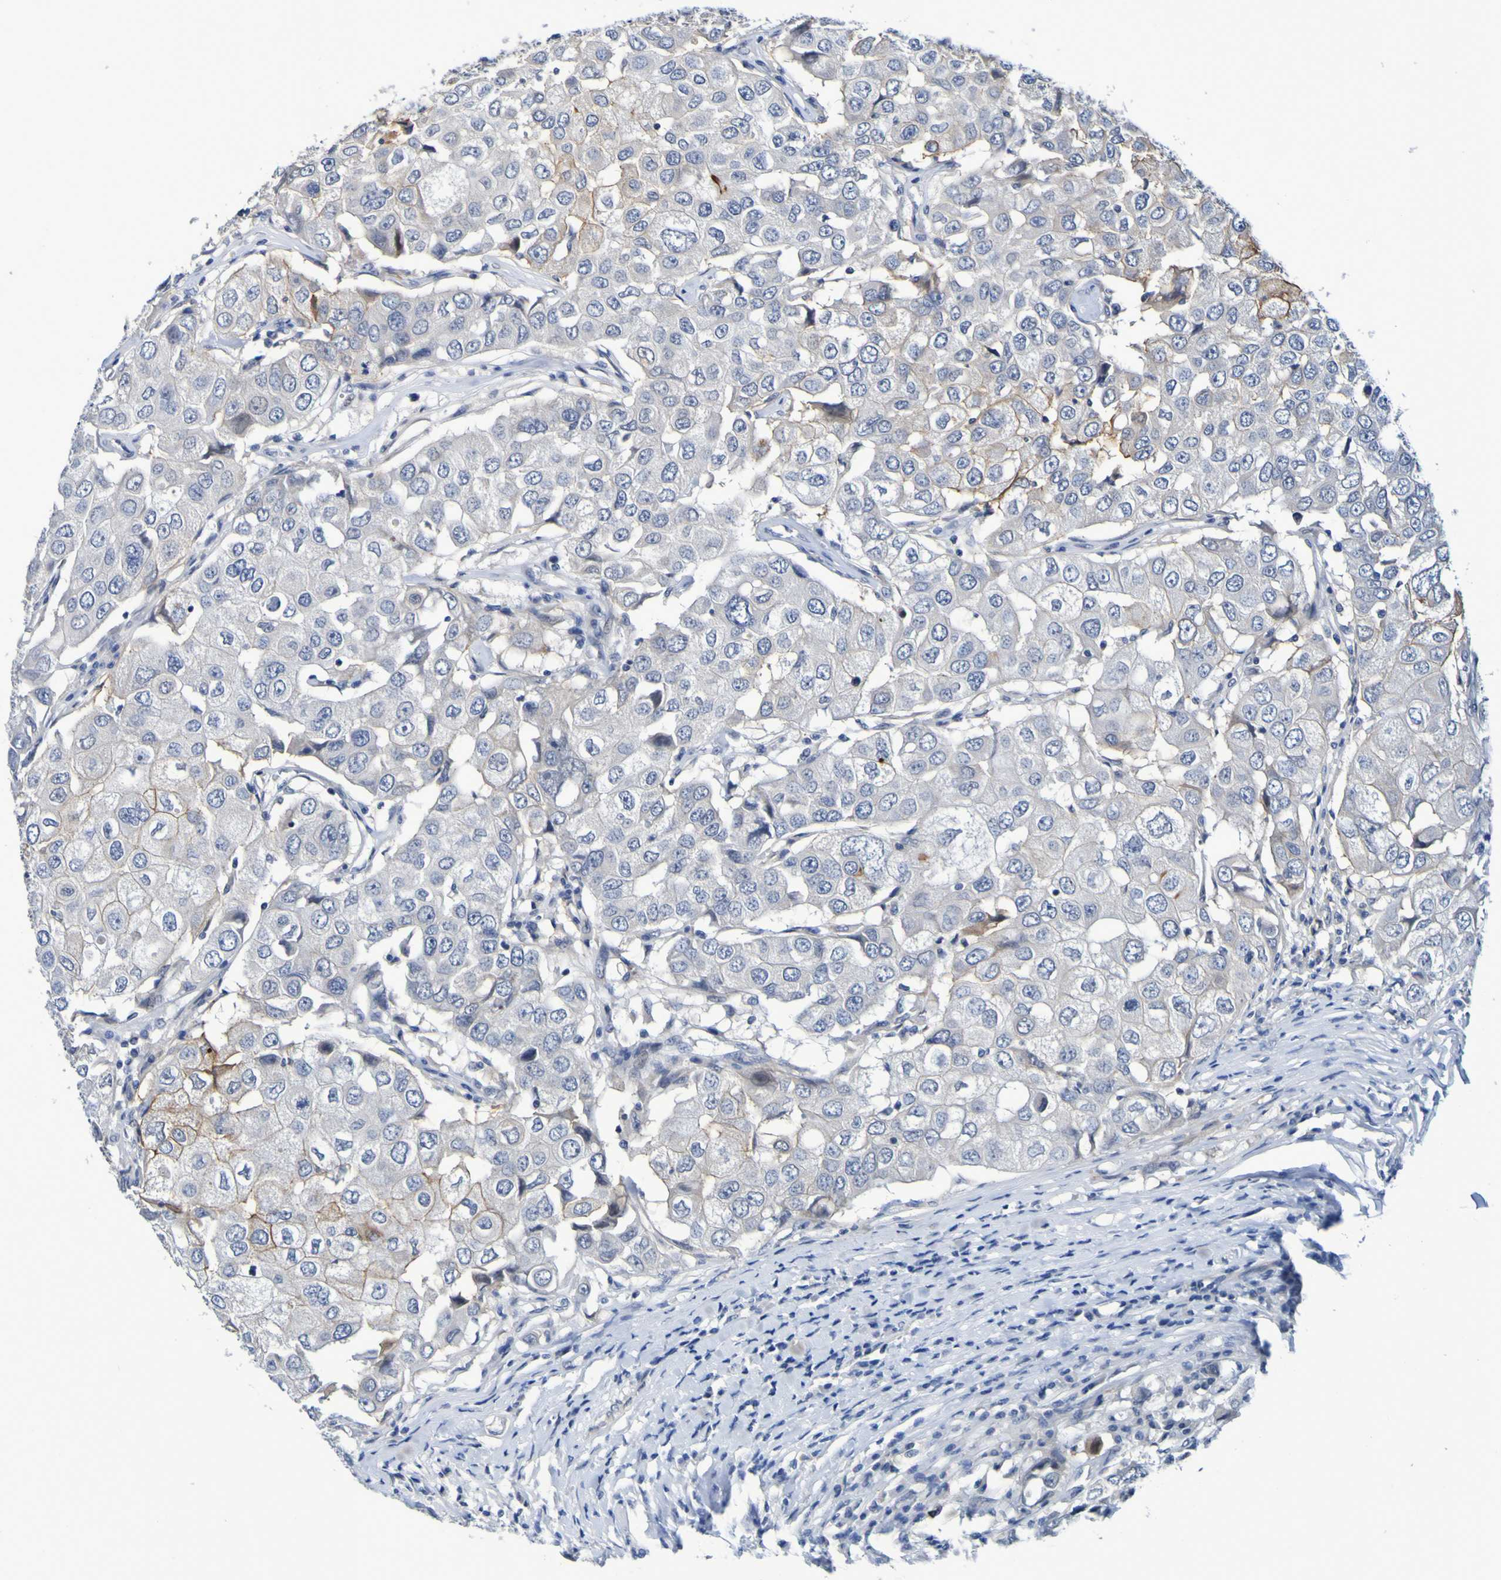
{"staining": {"intensity": "moderate", "quantity": "<25%", "location": "cytoplasmic/membranous"}, "tissue": "breast cancer", "cell_type": "Tumor cells", "image_type": "cancer", "snomed": [{"axis": "morphology", "description": "Duct carcinoma"}, {"axis": "topography", "description": "Breast"}], "caption": "This micrograph shows immunohistochemistry staining of breast intraductal carcinoma, with low moderate cytoplasmic/membranous staining in about <25% of tumor cells.", "gene": "VMA21", "patient": {"sex": "female", "age": 27}}